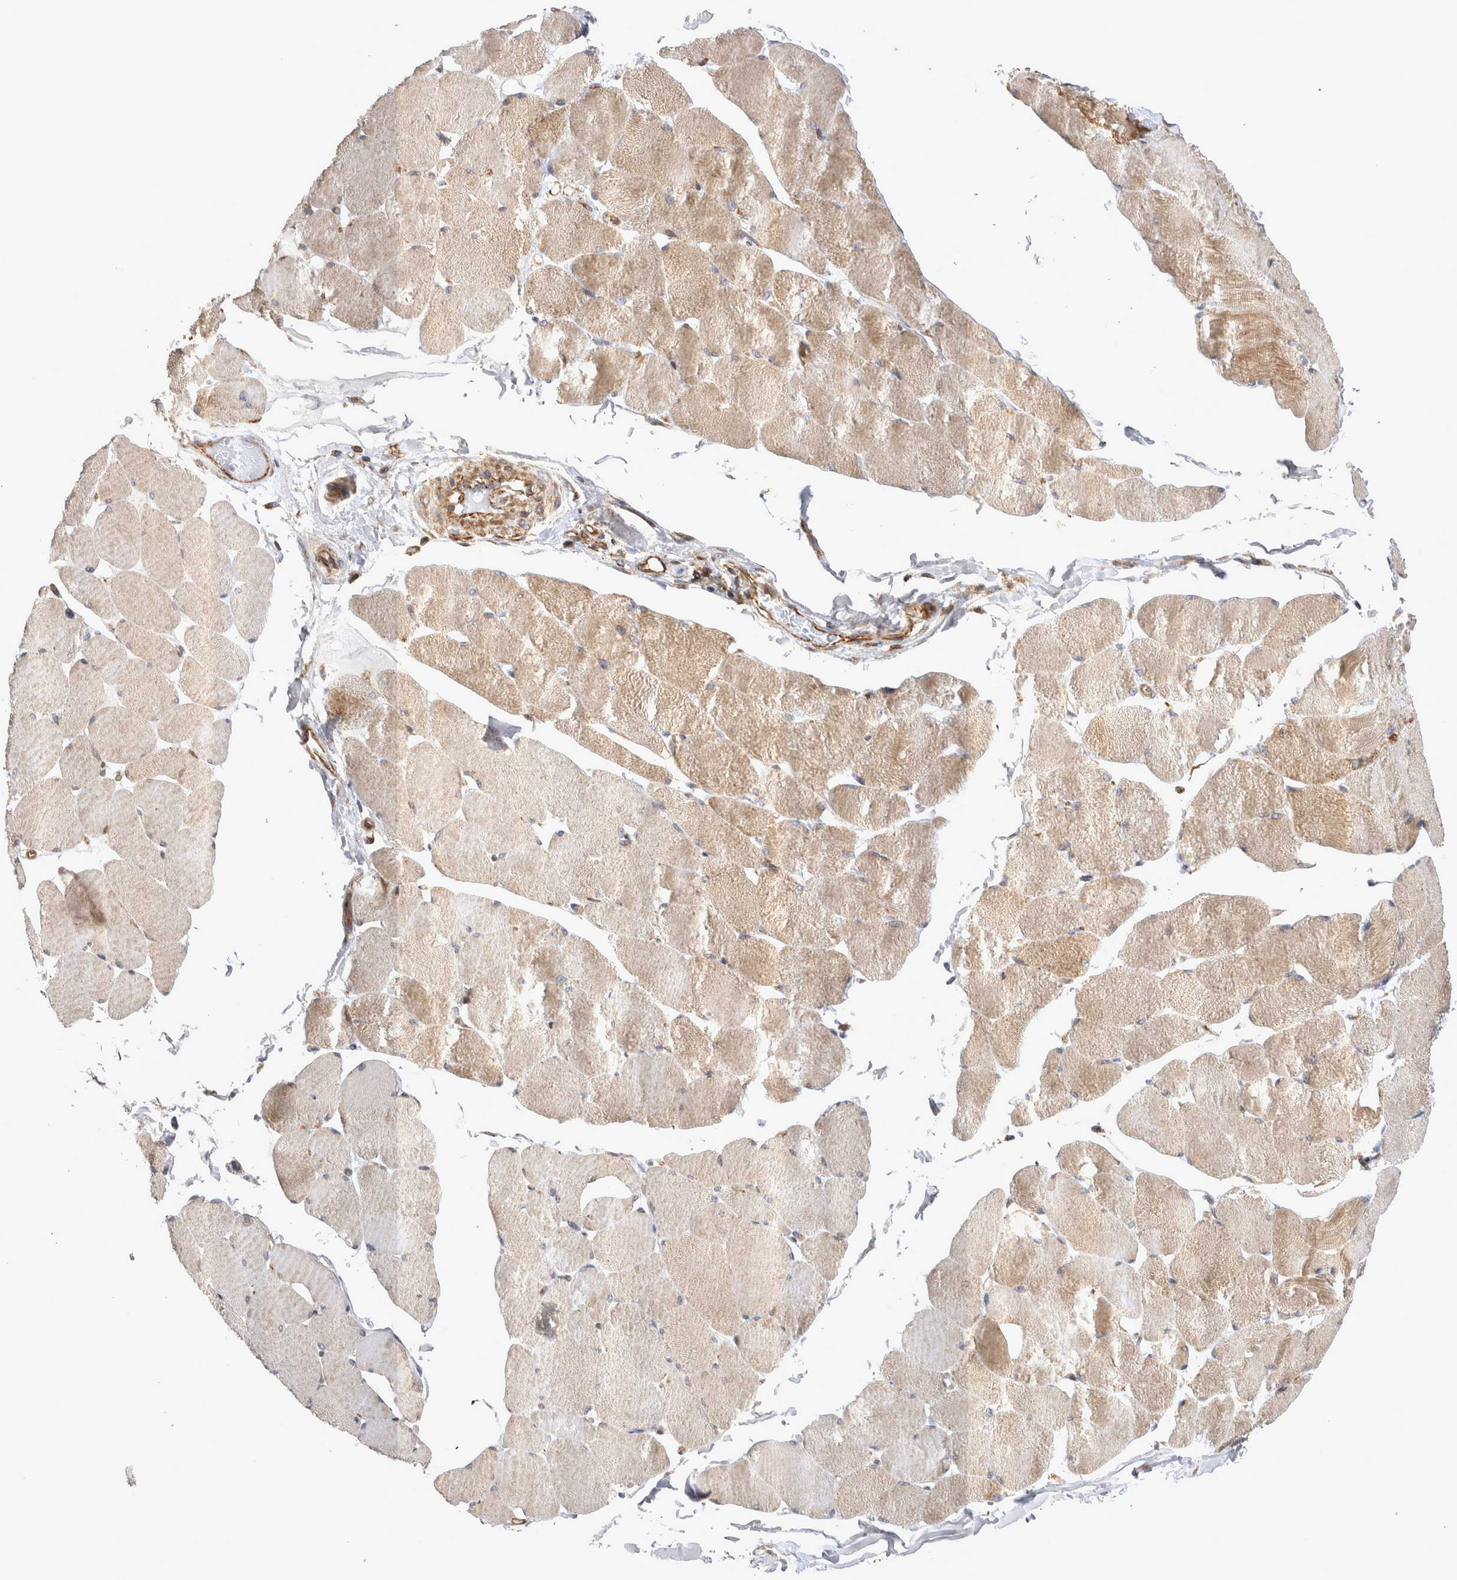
{"staining": {"intensity": "moderate", "quantity": ">75%", "location": "cytoplasmic/membranous"}, "tissue": "skeletal muscle", "cell_type": "Myocytes", "image_type": "normal", "snomed": [{"axis": "morphology", "description": "Normal tissue, NOS"}, {"axis": "topography", "description": "Skin"}, {"axis": "topography", "description": "Skeletal muscle"}], "caption": "The photomicrograph displays immunohistochemical staining of normal skeletal muscle. There is moderate cytoplasmic/membranous positivity is identified in about >75% of myocytes. The staining was performed using DAB (3,3'-diaminobenzidine), with brown indicating positive protein expression. Nuclei are stained blue with hematoxylin.", "gene": "TSPOAP1", "patient": {"sex": "male", "age": 83}}